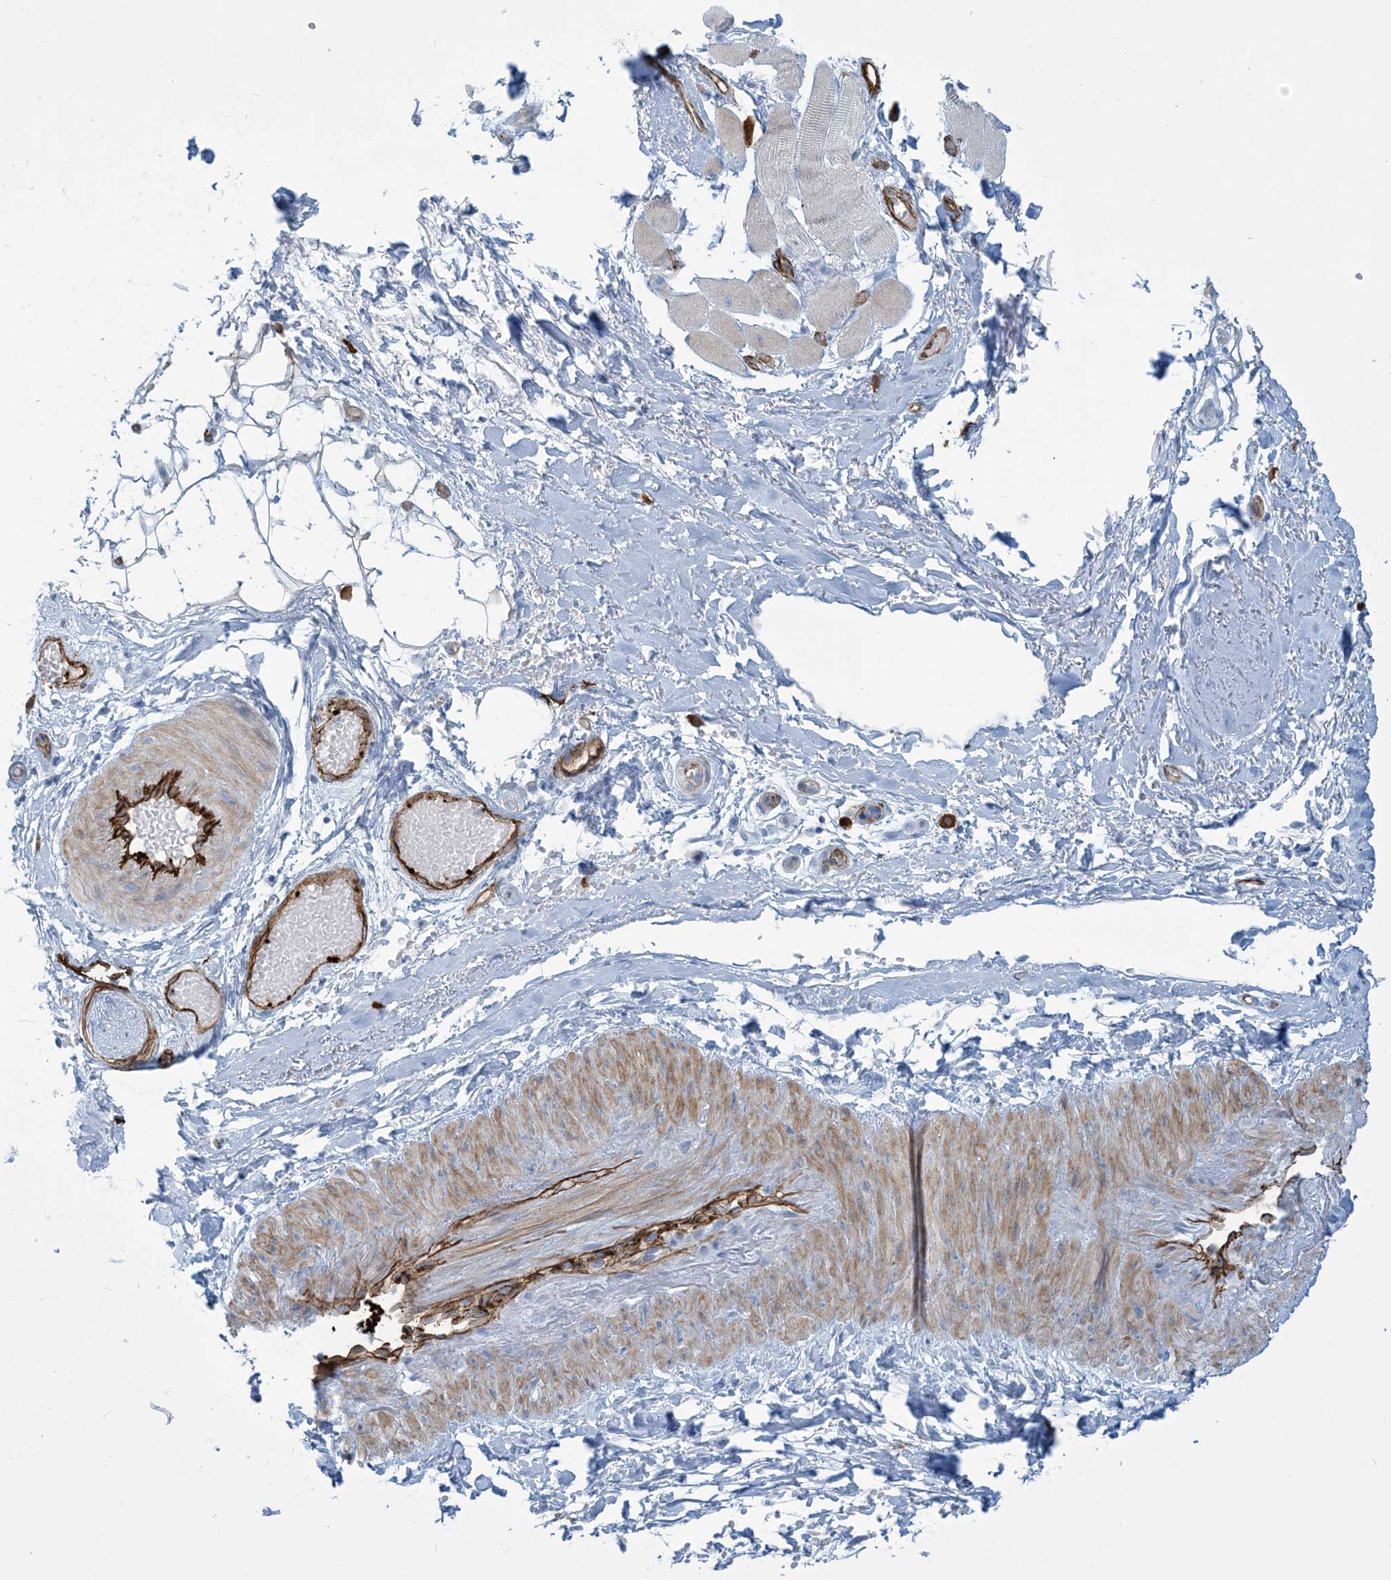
{"staining": {"intensity": "moderate", "quantity": ">75%", "location": "cytoplasmic/membranous"}, "tissue": "adipose tissue", "cell_type": "Adipocytes", "image_type": "normal", "snomed": [{"axis": "morphology", "description": "Normal tissue, NOS"}, {"axis": "morphology", "description": "Basal cell carcinoma"}, {"axis": "topography", "description": "Skin"}], "caption": "Protein expression analysis of unremarkable adipose tissue displays moderate cytoplasmic/membranous staining in approximately >75% of adipocytes.", "gene": "EPS8L3", "patient": {"sex": "female", "age": 89}}